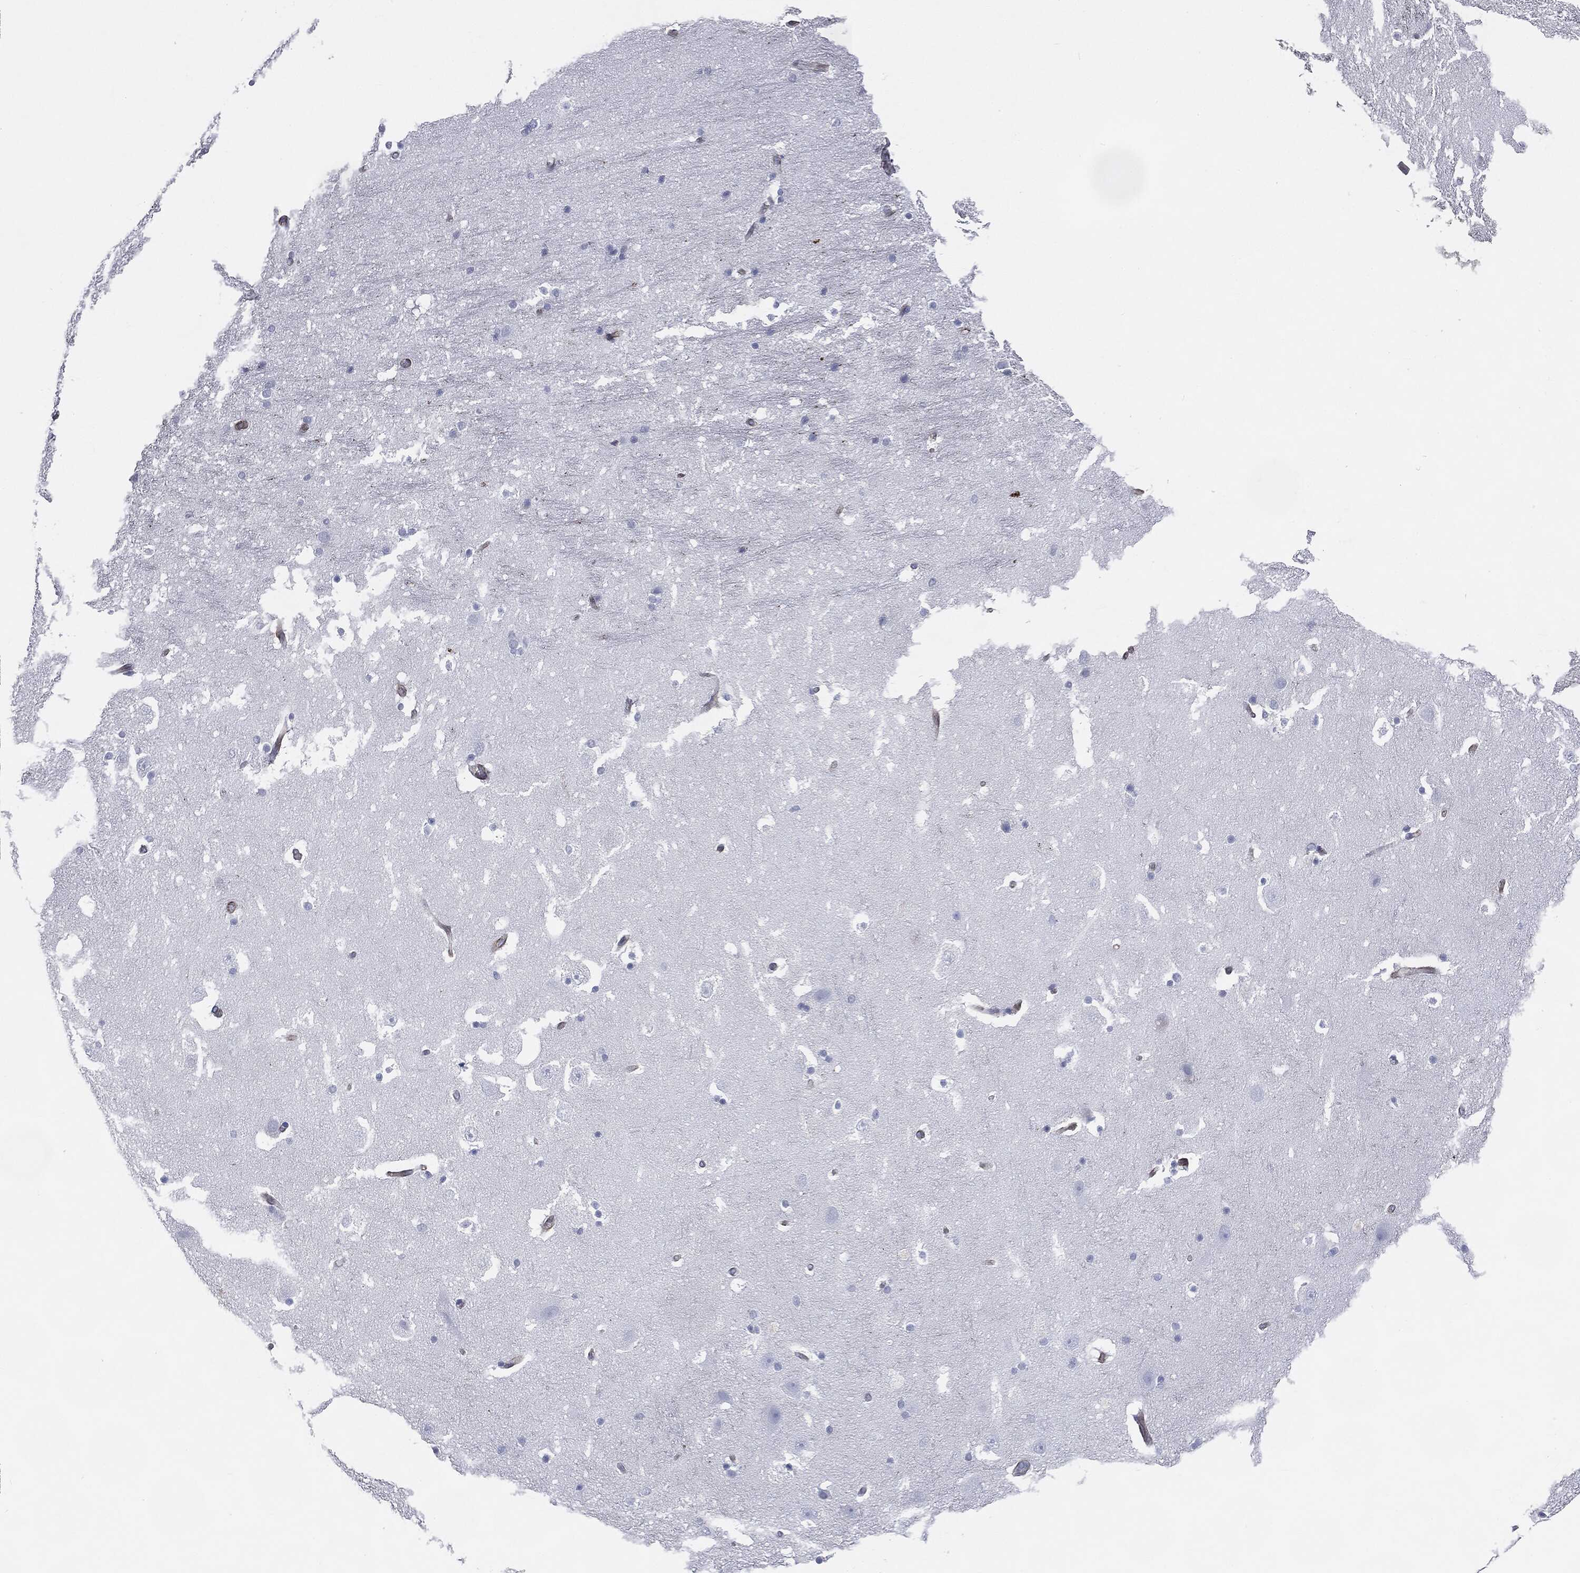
{"staining": {"intensity": "negative", "quantity": "none", "location": "none"}, "tissue": "hippocampus", "cell_type": "Glial cells", "image_type": "normal", "snomed": [{"axis": "morphology", "description": "Normal tissue, NOS"}, {"axis": "topography", "description": "Hippocampus"}], "caption": "IHC micrograph of normal hippocampus: hippocampus stained with DAB (3,3'-diaminobenzidine) displays no significant protein positivity in glial cells.", "gene": "MUC5AC", "patient": {"sex": "male", "age": 51}}